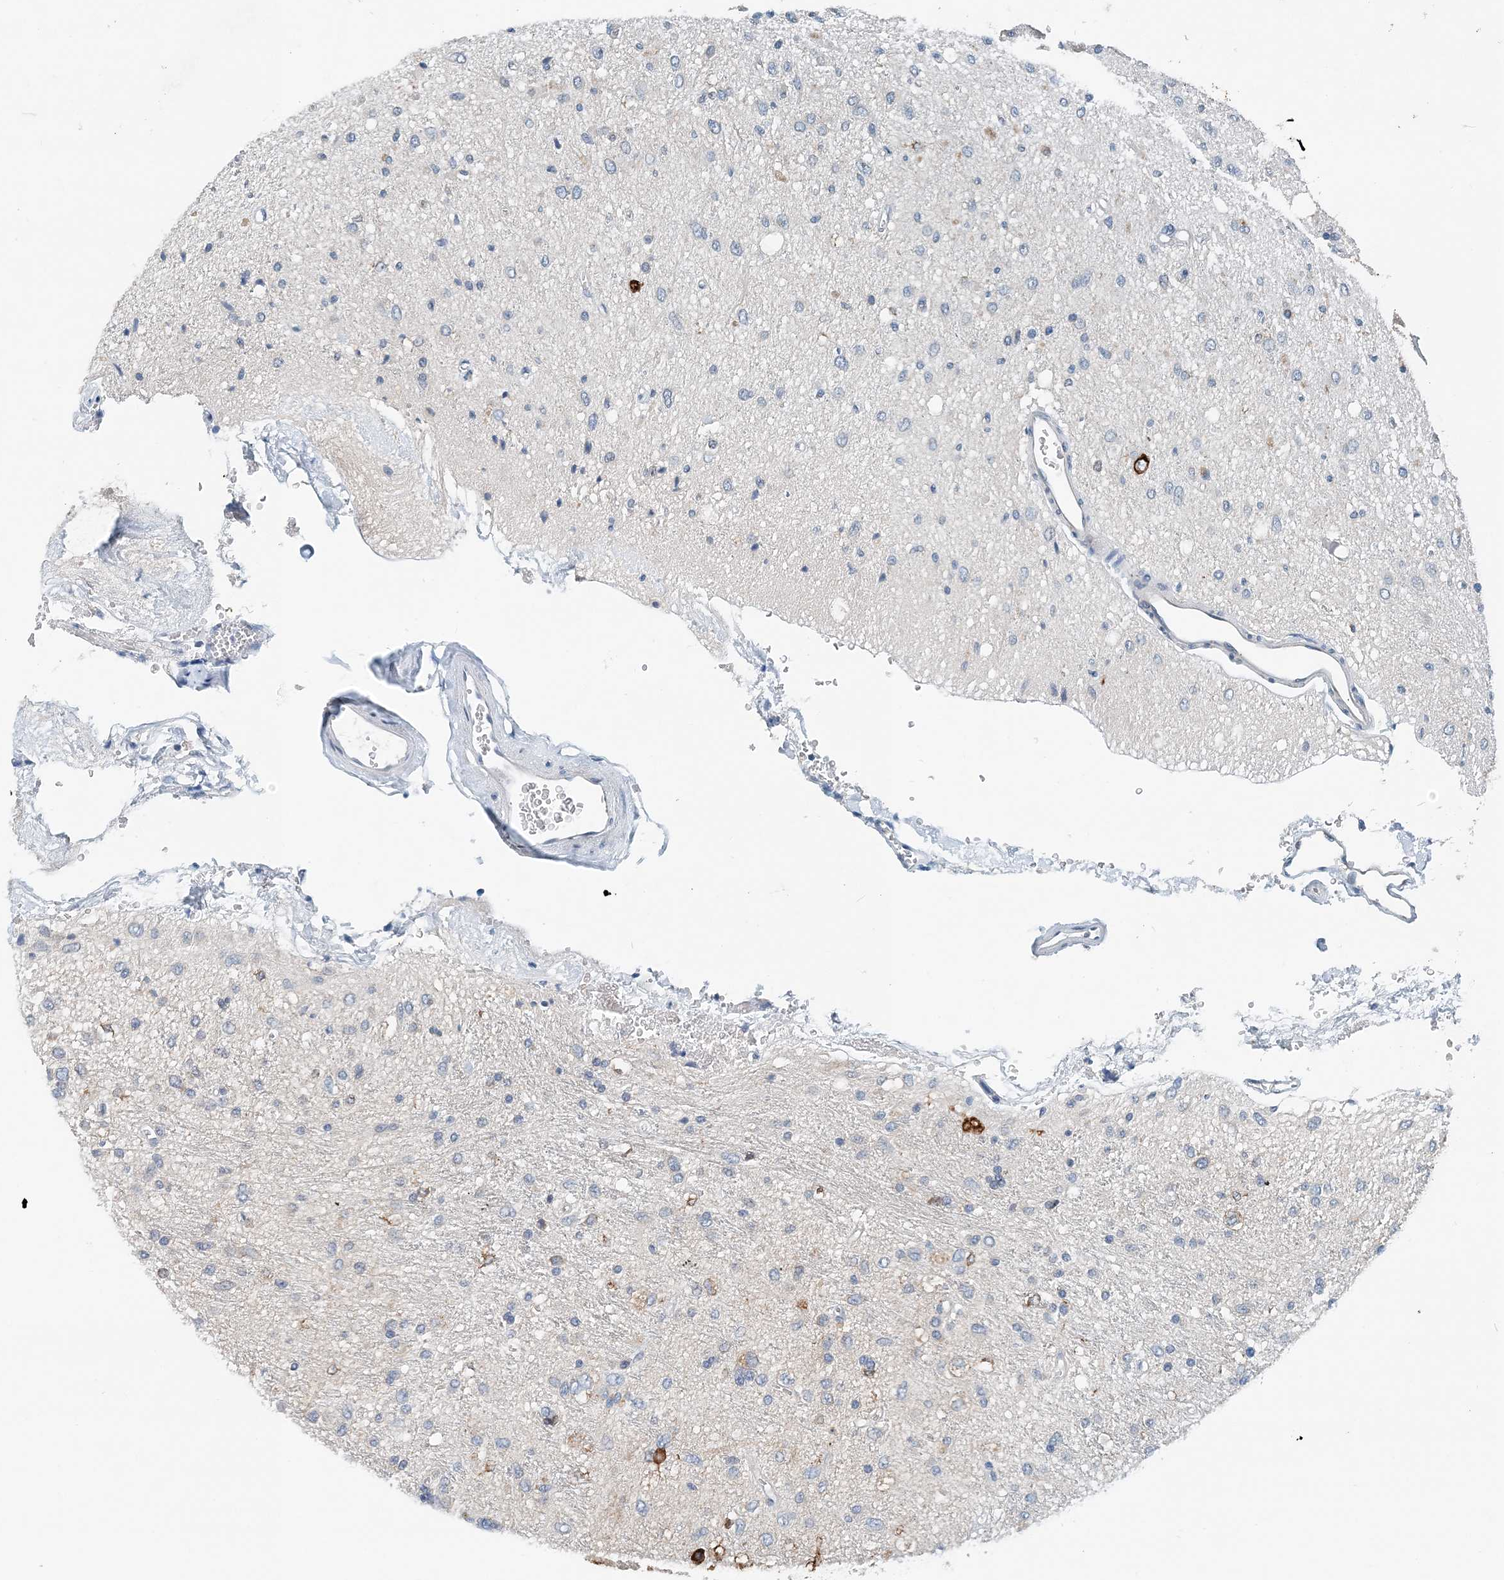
{"staining": {"intensity": "negative", "quantity": "none", "location": "none"}, "tissue": "glioma", "cell_type": "Tumor cells", "image_type": "cancer", "snomed": [{"axis": "morphology", "description": "Glioma, malignant, Low grade"}, {"axis": "topography", "description": "Brain"}], "caption": "Histopathology image shows no significant protein staining in tumor cells of glioma. (Brightfield microscopy of DAB IHC at high magnification).", "gene": "EEF1A2", "patient": {"sex": "male", "age": 77}}